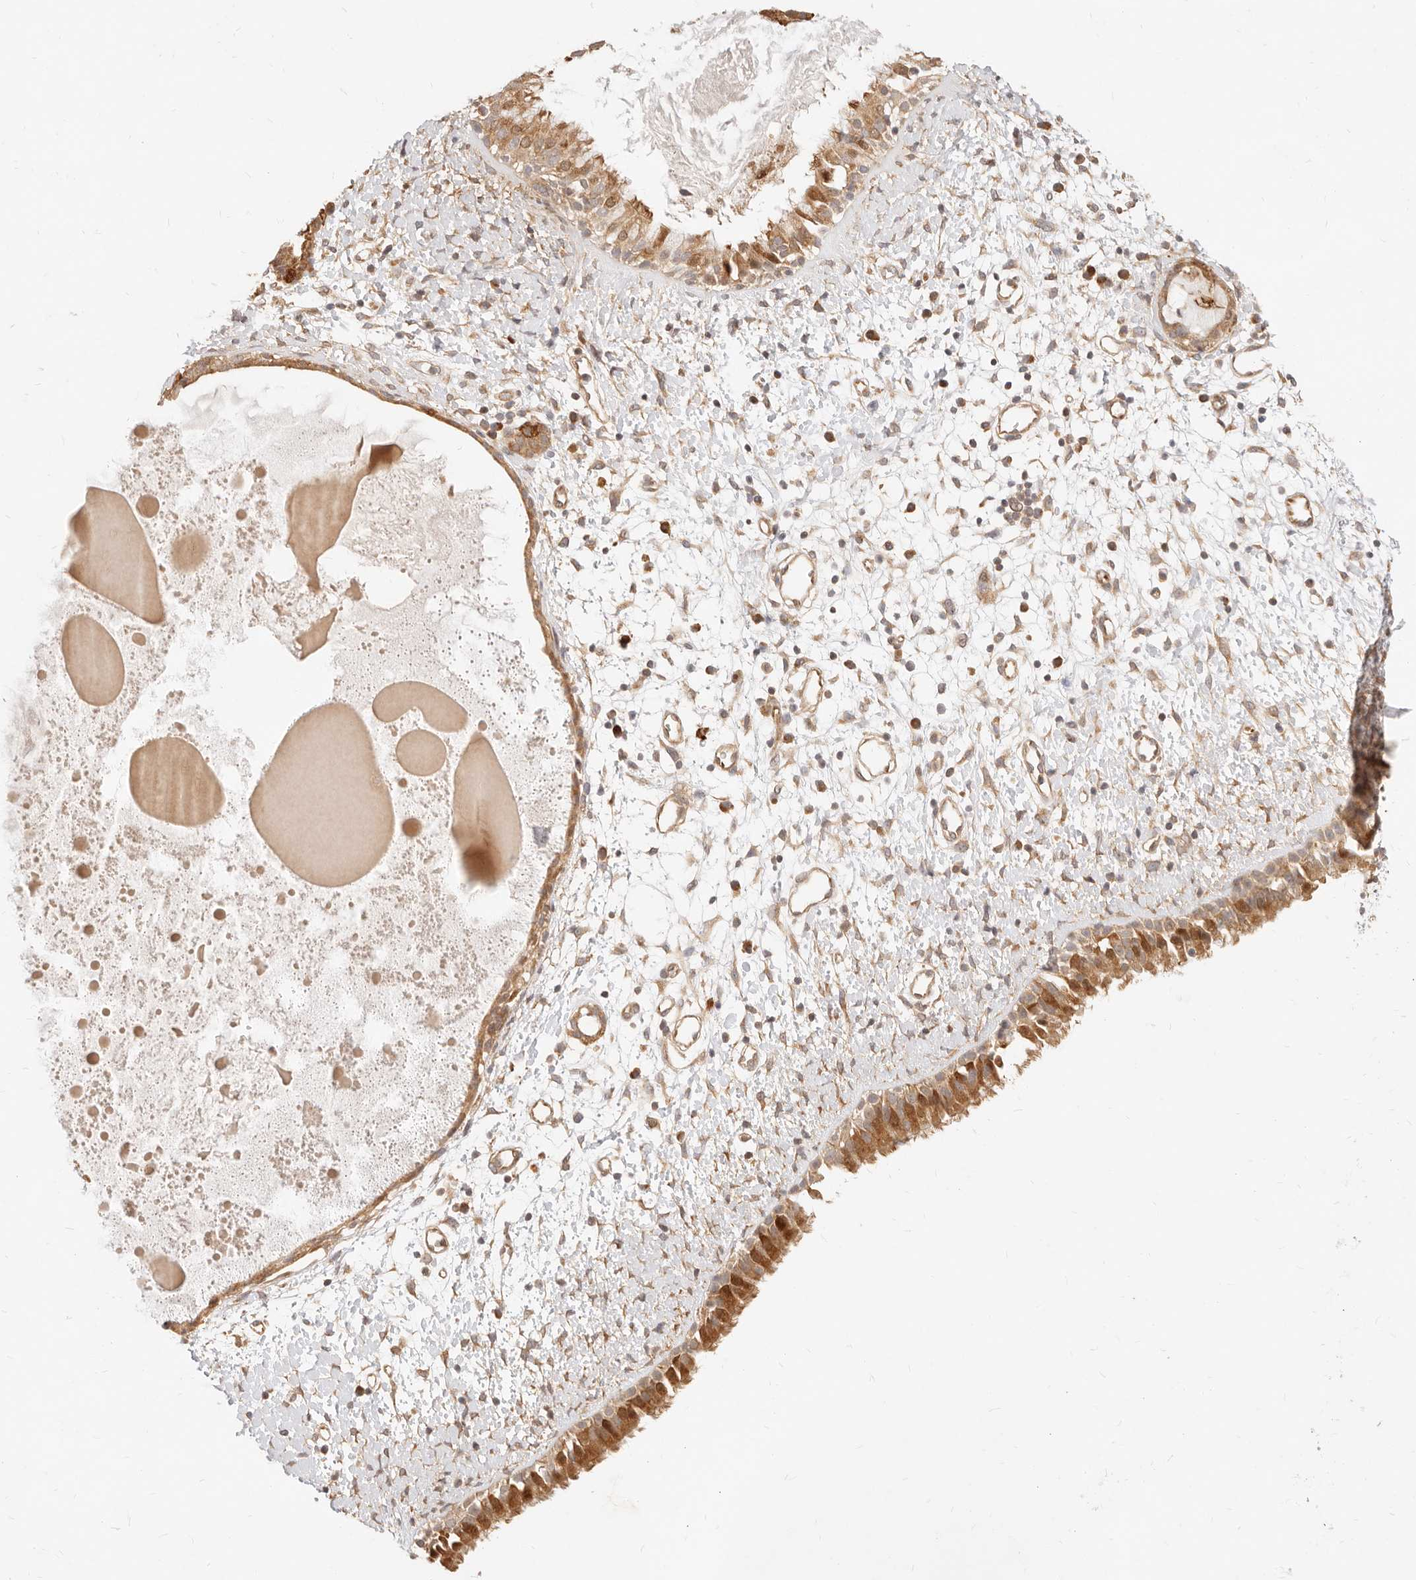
{"staining": {"intensity": "strong", "quantity": ">75%", "location": "cytoplasmic/membranous"}, "tissue": "nasopharynx", "cell_type": "Respiratory epithelial cells", "image_type": "normal", "snomed": [{"axis": "morphology", "description": "Normal tissue, NOS"}, {"axis": "topography", "description": "Nasopharynx"}], "caption": "Immunohistochemistry of benign nasopharynx demonstrates high levels of strong cytoplasmic/membranous expression in approximately >75% of respiratory epithelial cells.", "gene": "UBXN10", "patient": {"sex": "male", "age": 22}}